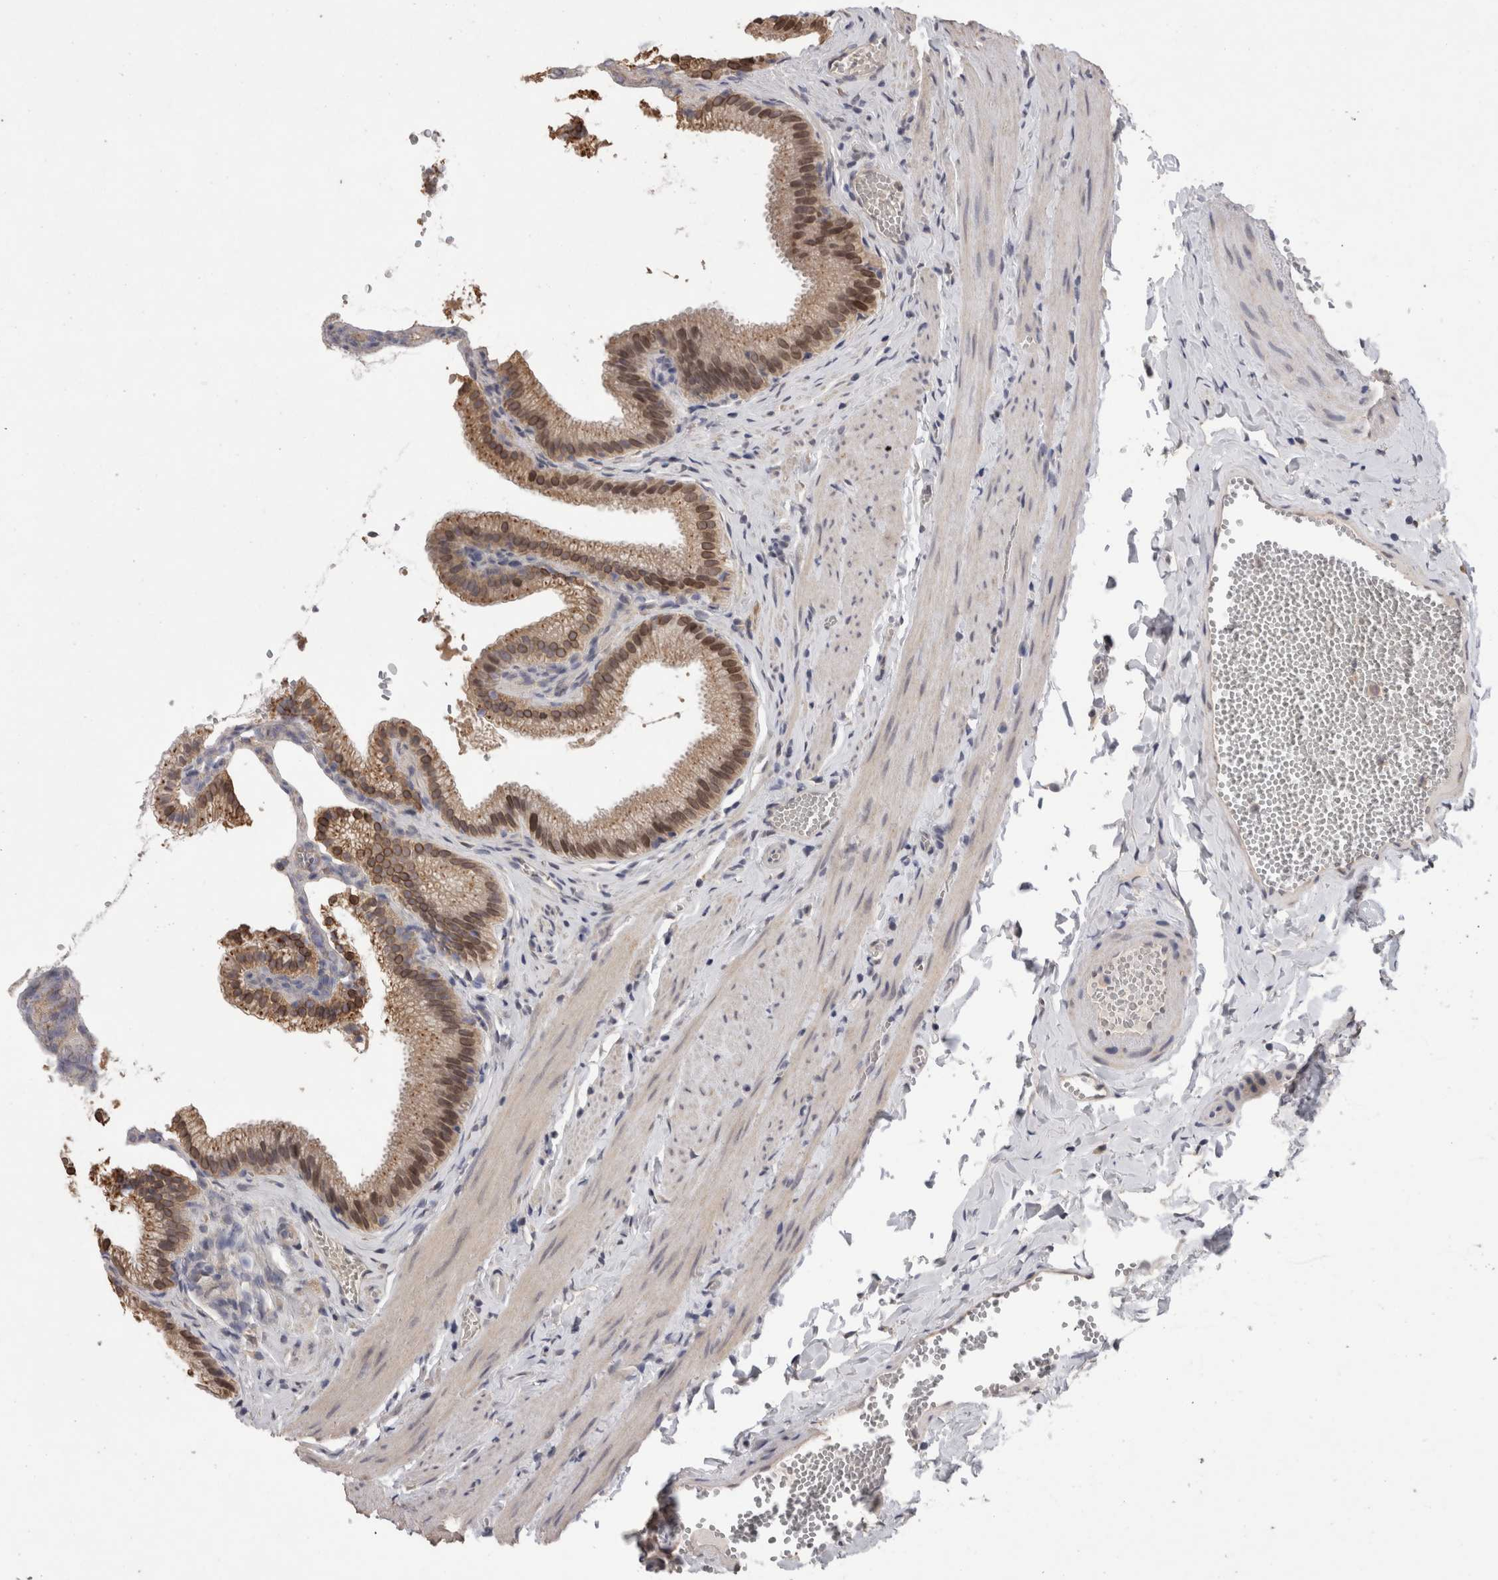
{"staining": {"intensity": "moderate", "quantity": ">75%", "location": "cytoplasmic/membranous,nuclear"}, "tissue": "gallbladder", "cell_type": "Glandular cells", "image_type": "normal", "snomed": [{"axis": "morphology", "description": "Normal tissue, NOS"}, {"axis": "topography", "description": "Gallbladder"}], "caption": "High-magnification brightfield microscopy of benign gallbladder stained with DAB (3,3'-diaminobenzidine) (brown) and counterstained with hematoxylin (blue). glandular cells exhibit moderate cytoplasmic/membranous,nuclear staining is seen in approximately>75% of cells.", "gene": "FHOD3", "patient": {"sex": "male", "age": 38}}